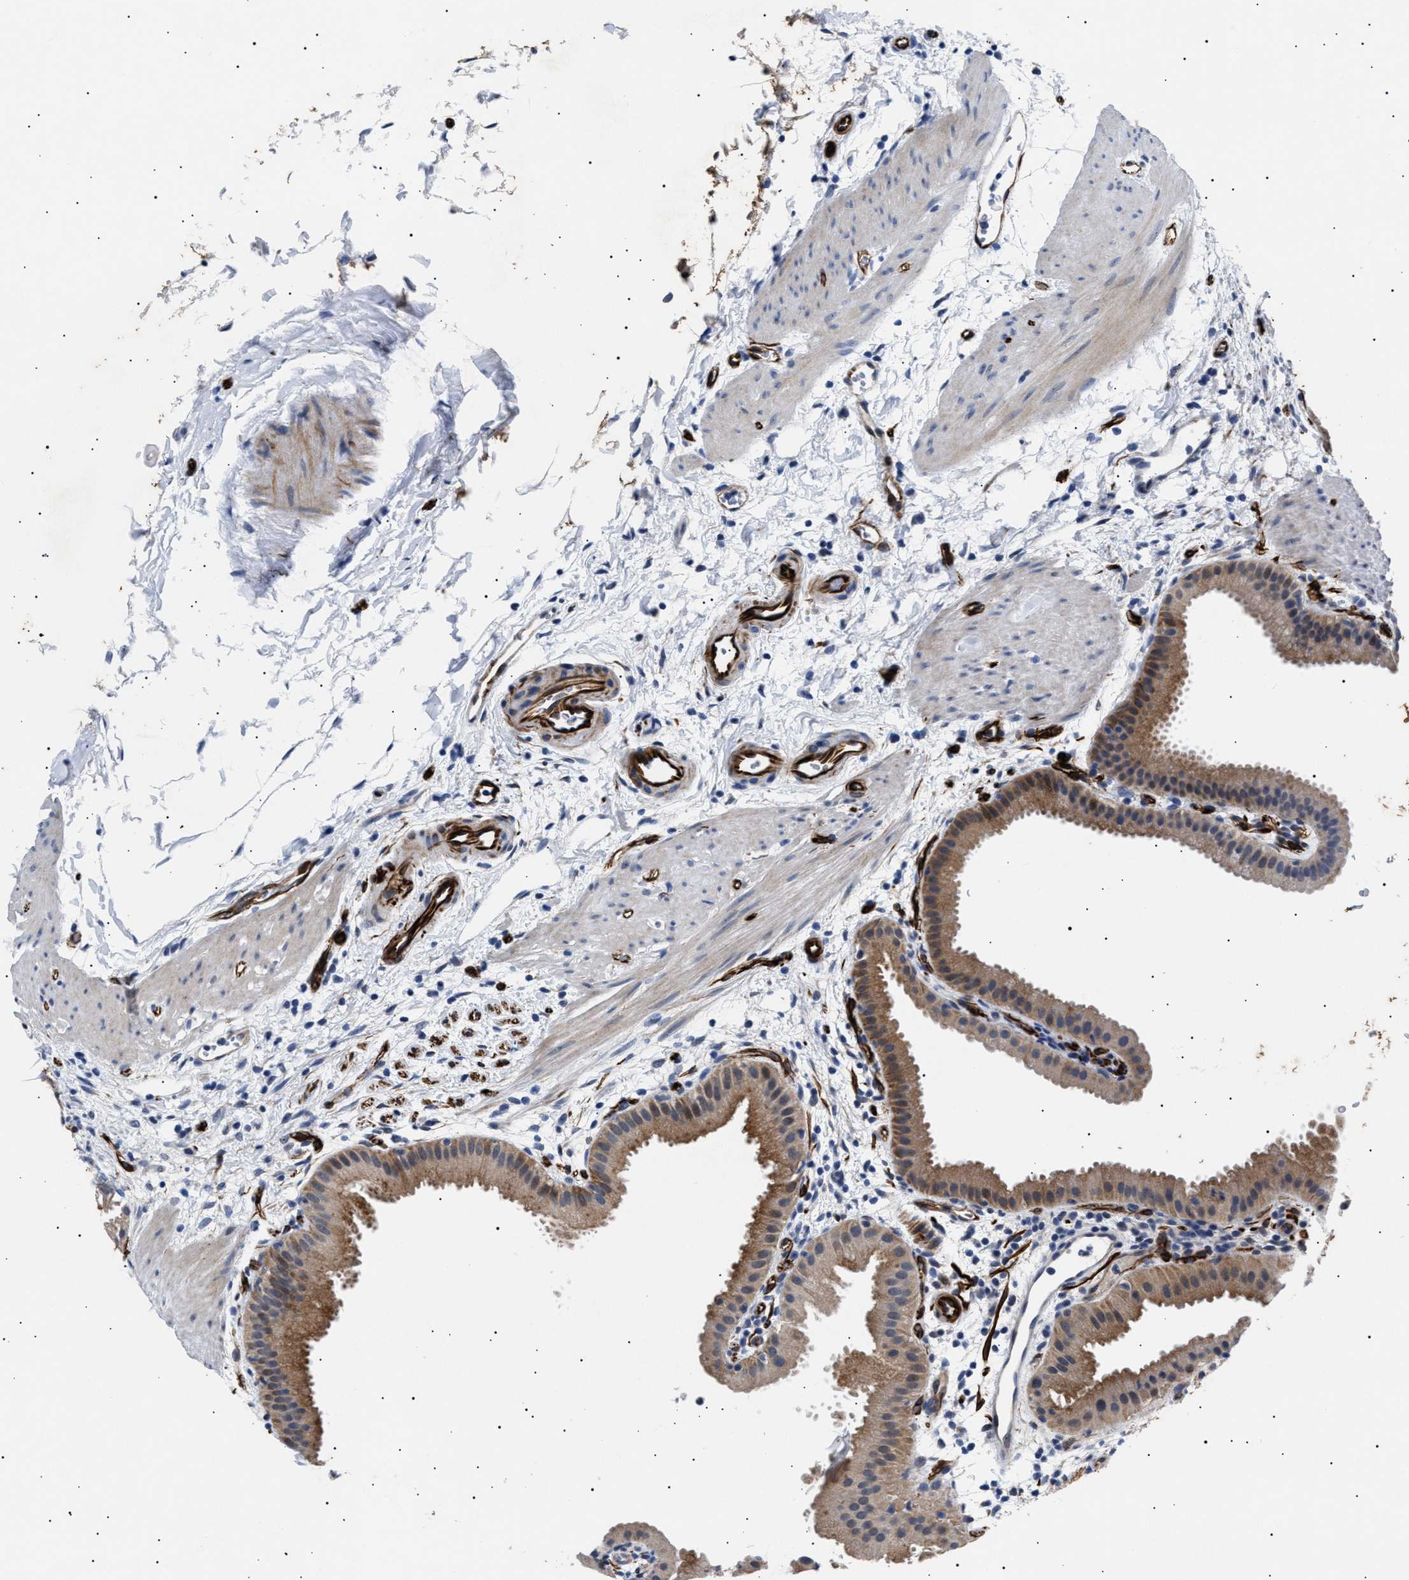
{"staining": {"intensity": "moderate", "quantity": "25%-75%", "location": "cytoplasmic/membranous"}, "tissue": "gallbladder", "cell_type": "Glandular cells", "image_type": "normal", "snomed": [{"axis": "morphology", "description": "Normal tissue, NOS"}, {"axis": "topography", "description": "Gallbladder"}], "caption": "Moderate cytoplasmic/membranous protein positivity is present in approximately 25%-75% of glandular cells in gallbladder. The protein of interest is shown in brown color, while the nuclei are stained blue.", "gene": "OLFML2A", "patient": {"sex": "female", "age": 64}}